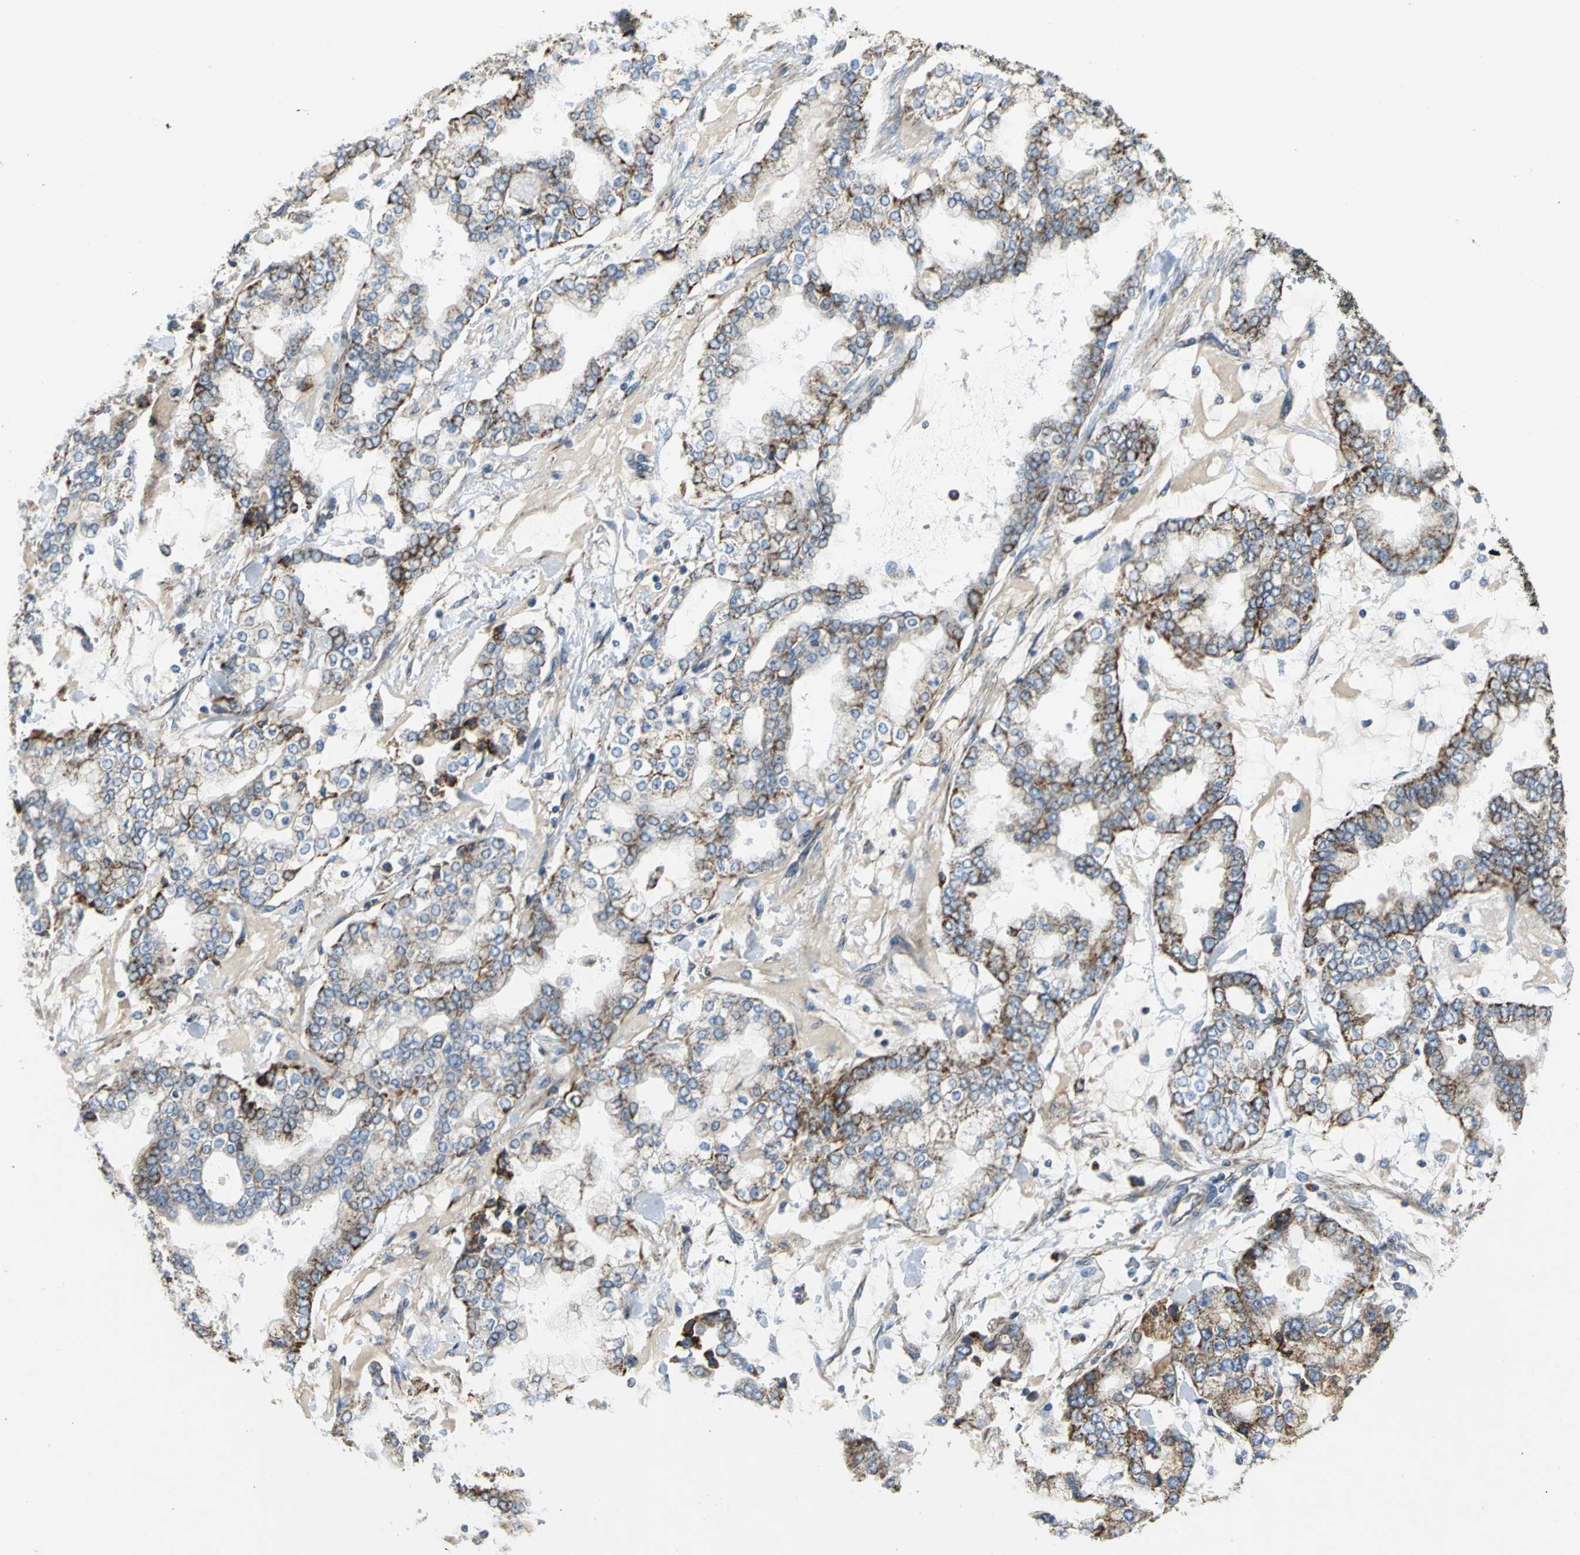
{"staining": {"intensity": "strong", "quantity": ">75%", "location": "cytoplasmic/membranous"}, "tissue": "stomach cancer", "cell_type": "Tumor cells", "image_type": "cancer", "snomed": [{"axis": "morphology", "description": "Normal tissue, NOS"}, {"axis": "morphology", "description": "Adenocarcinoma, NOS"}, {"axis": "topography", "description": "Stomach, upper"}, {"axis": "topography", "description": "Stomach"}], "caption": "Stomach cancer stained with a protein marker demonstrates strong staining in tumor cells.", "gene": "NDUFB5", "patient": {"sex": "male", "age": 76}}